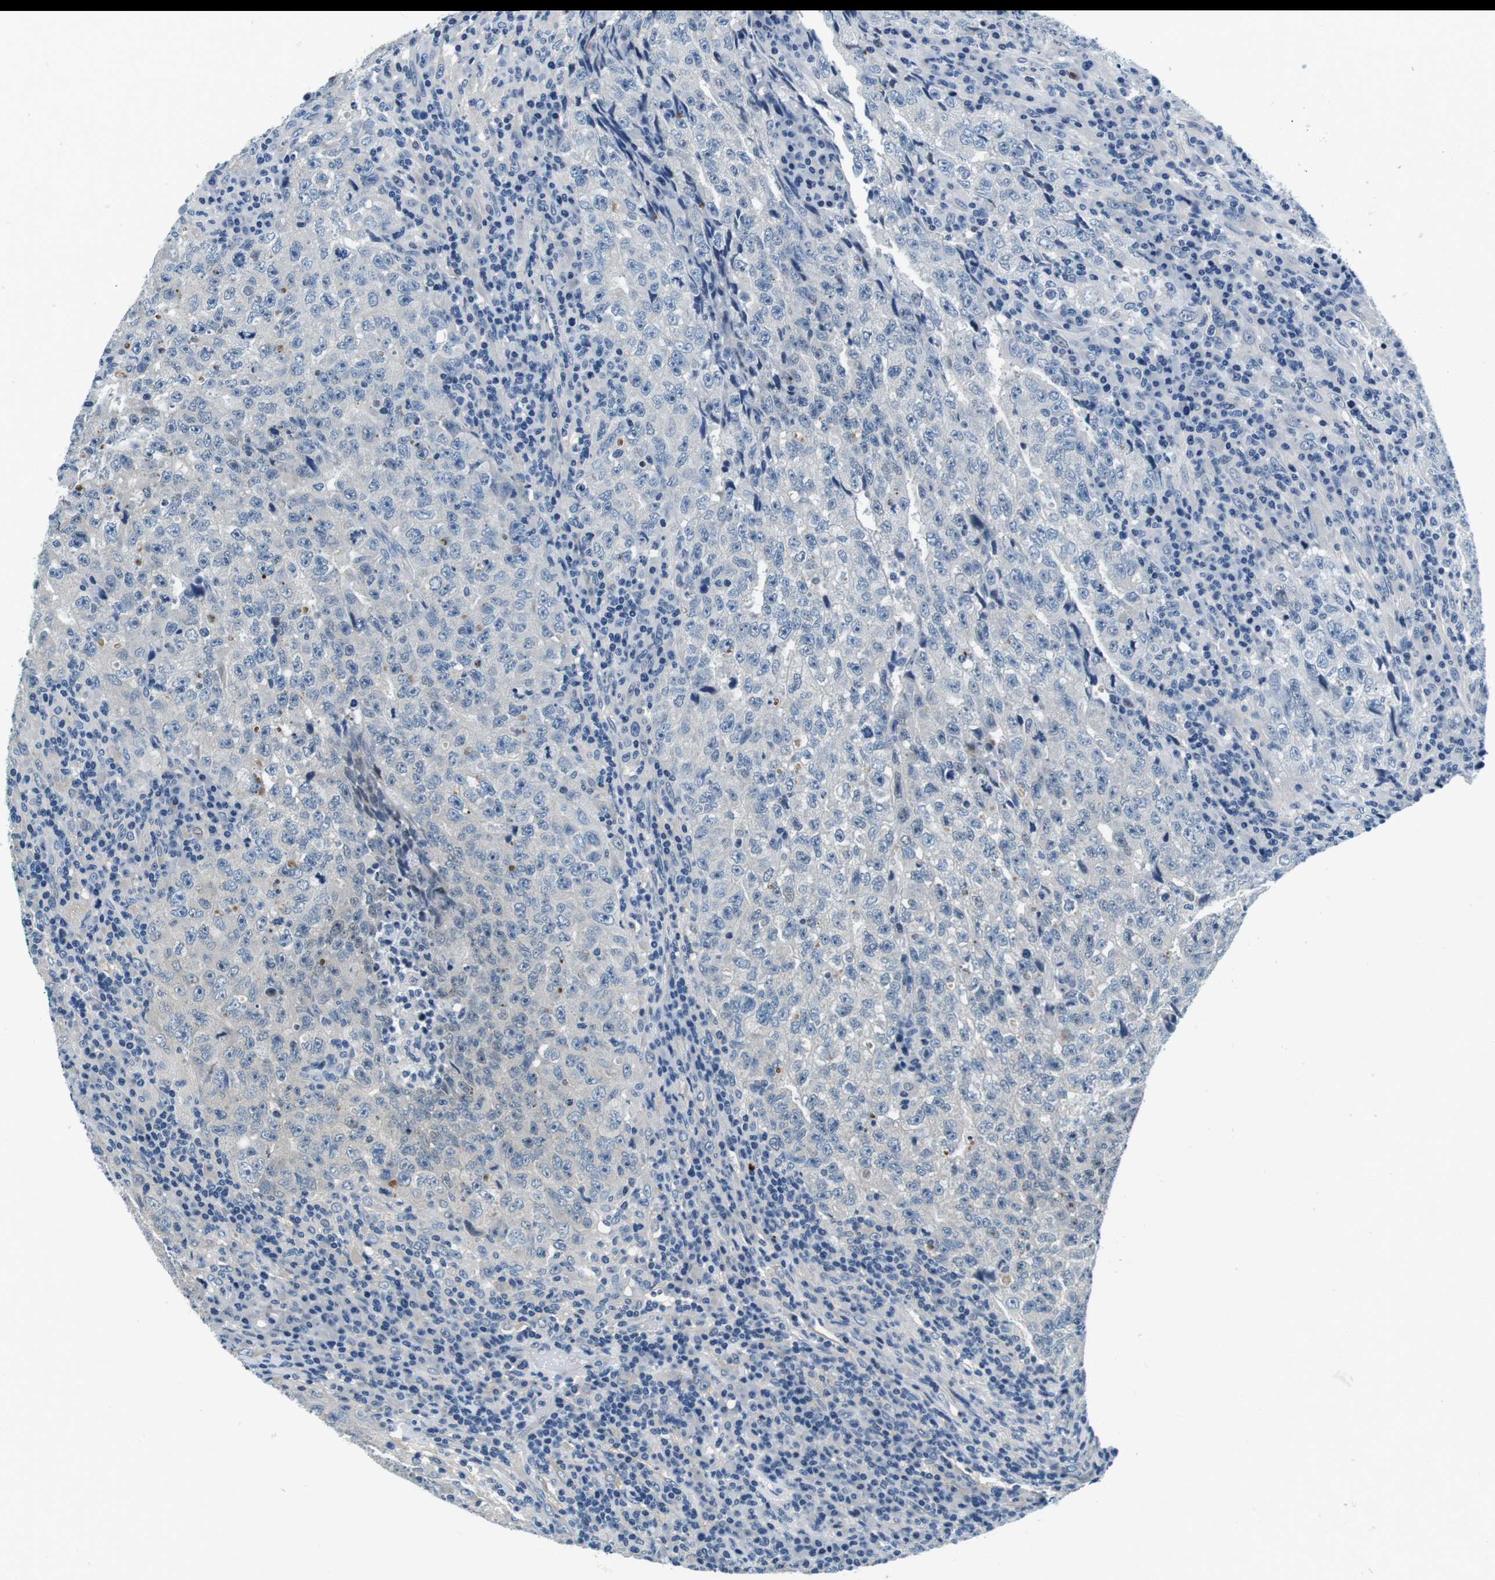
{"staining": {"intensity": "negative", "quantity": "none", "location": "none"}, "tissue": "testis cancer", "cell_type": "Tumor cells", "image_type": "cancer", "snomed": [{"axis": "morphology", "description": "Necrosis, NOS"}, {"axis": "morphology", "description": "Carcinoma, Embryonal, NOS"}, {"axis": "topography", "description": "Testis"}], "caption": "Human testis cancer stained for a protein using IHC demonstrates no staining in tumor cells.", "gene": "KCNJ5", "patient": {"sex": "male", "age": 19}}